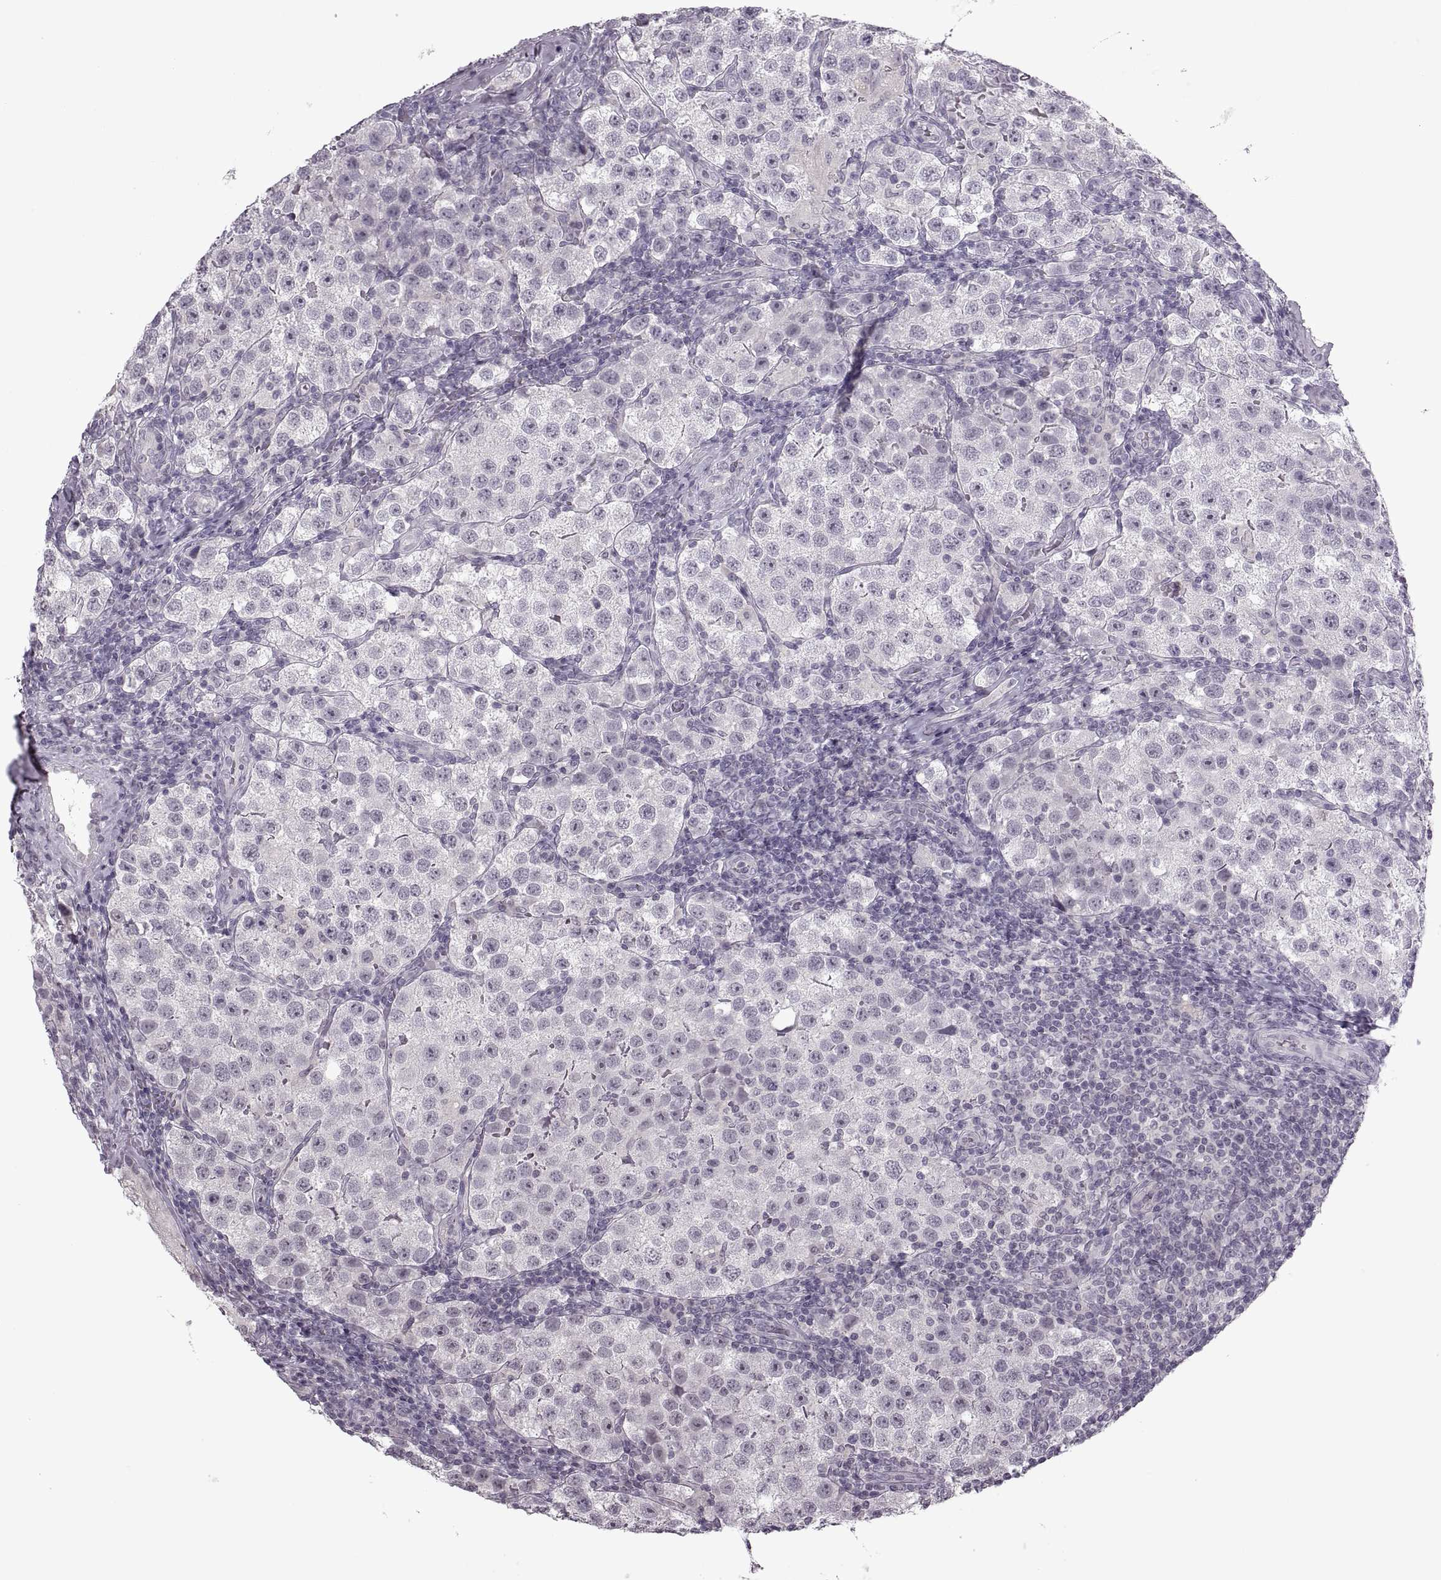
{"staining": {"intensity": "negative", "quantity": "none", "location": "none"}, "tissue": "testis cancer", "cell_type": "Tumor cells", "image_type": "cancer", "snomed": [{"axis": "morphology", "description": "Seminoma, NOS"}, {"axis": "topography", "description": "Testis"}], "caption": "A high-resolution image shows immunohistochemistry staining of testis seminoma, which displays no significant staining in tumor cells.", "gene": "MGAT4D", "patient": {"sex": "male", "age": 37}}